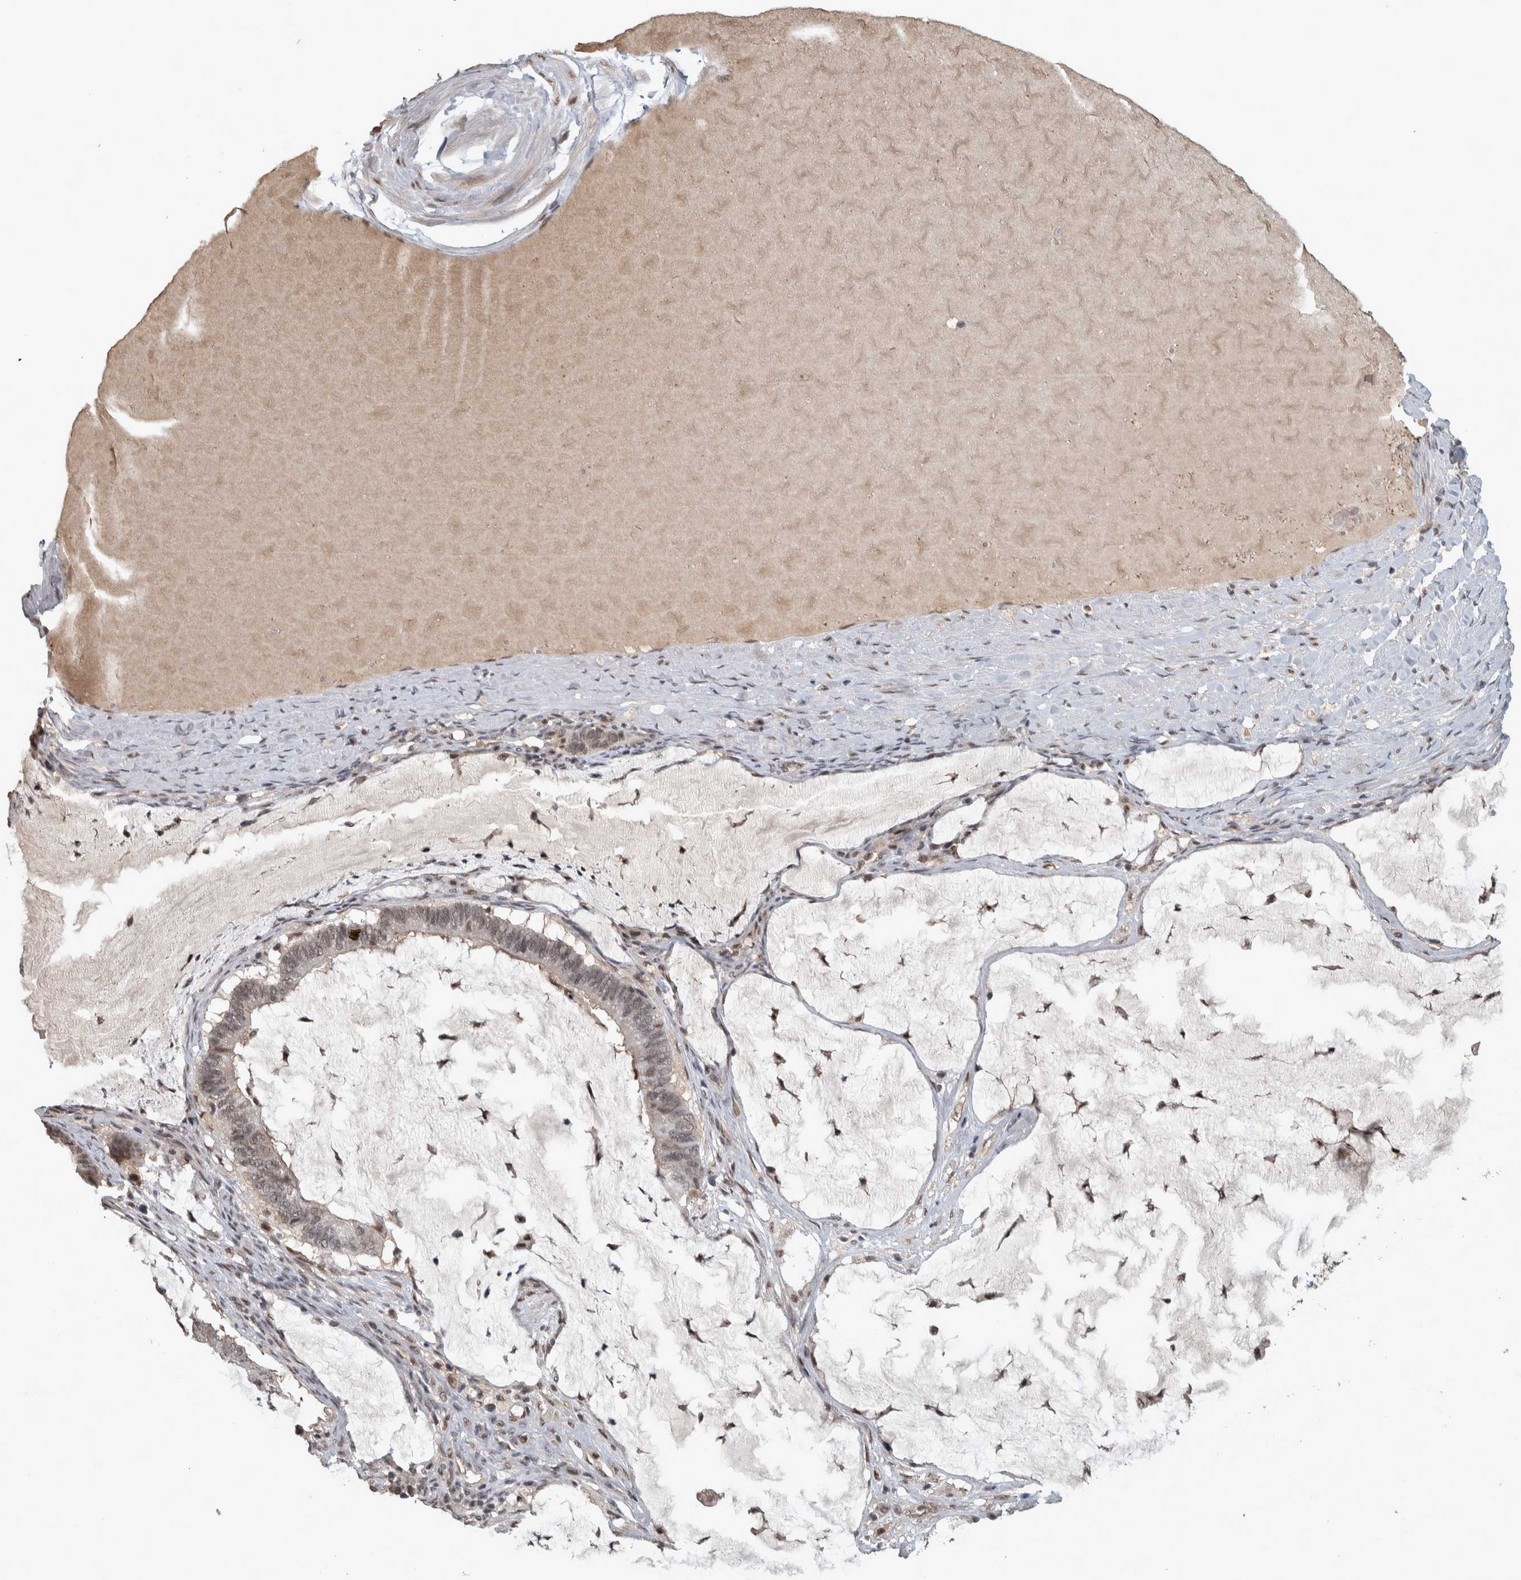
{"staining": {"intensity": "moderate", "quantity": ">75%", "location": "nuclear"}, "tissue": "ovarian cancer", "cell_type": "Tumor cells", "image_type": "cancer", "snomed": [{"axis": "morphology", "description": "Cystadenocarcinoma, mucinous, NOS"}, {"axis": "topography", "description": "Ovary"}], "caption": "This is a histology image of immunohistochemistry staining of mucinous cystadenocarcinoma (ovarian), which shows moderate positivity in the nuclear of tumor cells.", "gene": "DDX42", "patient": {"sex": "female", "age": 61}}